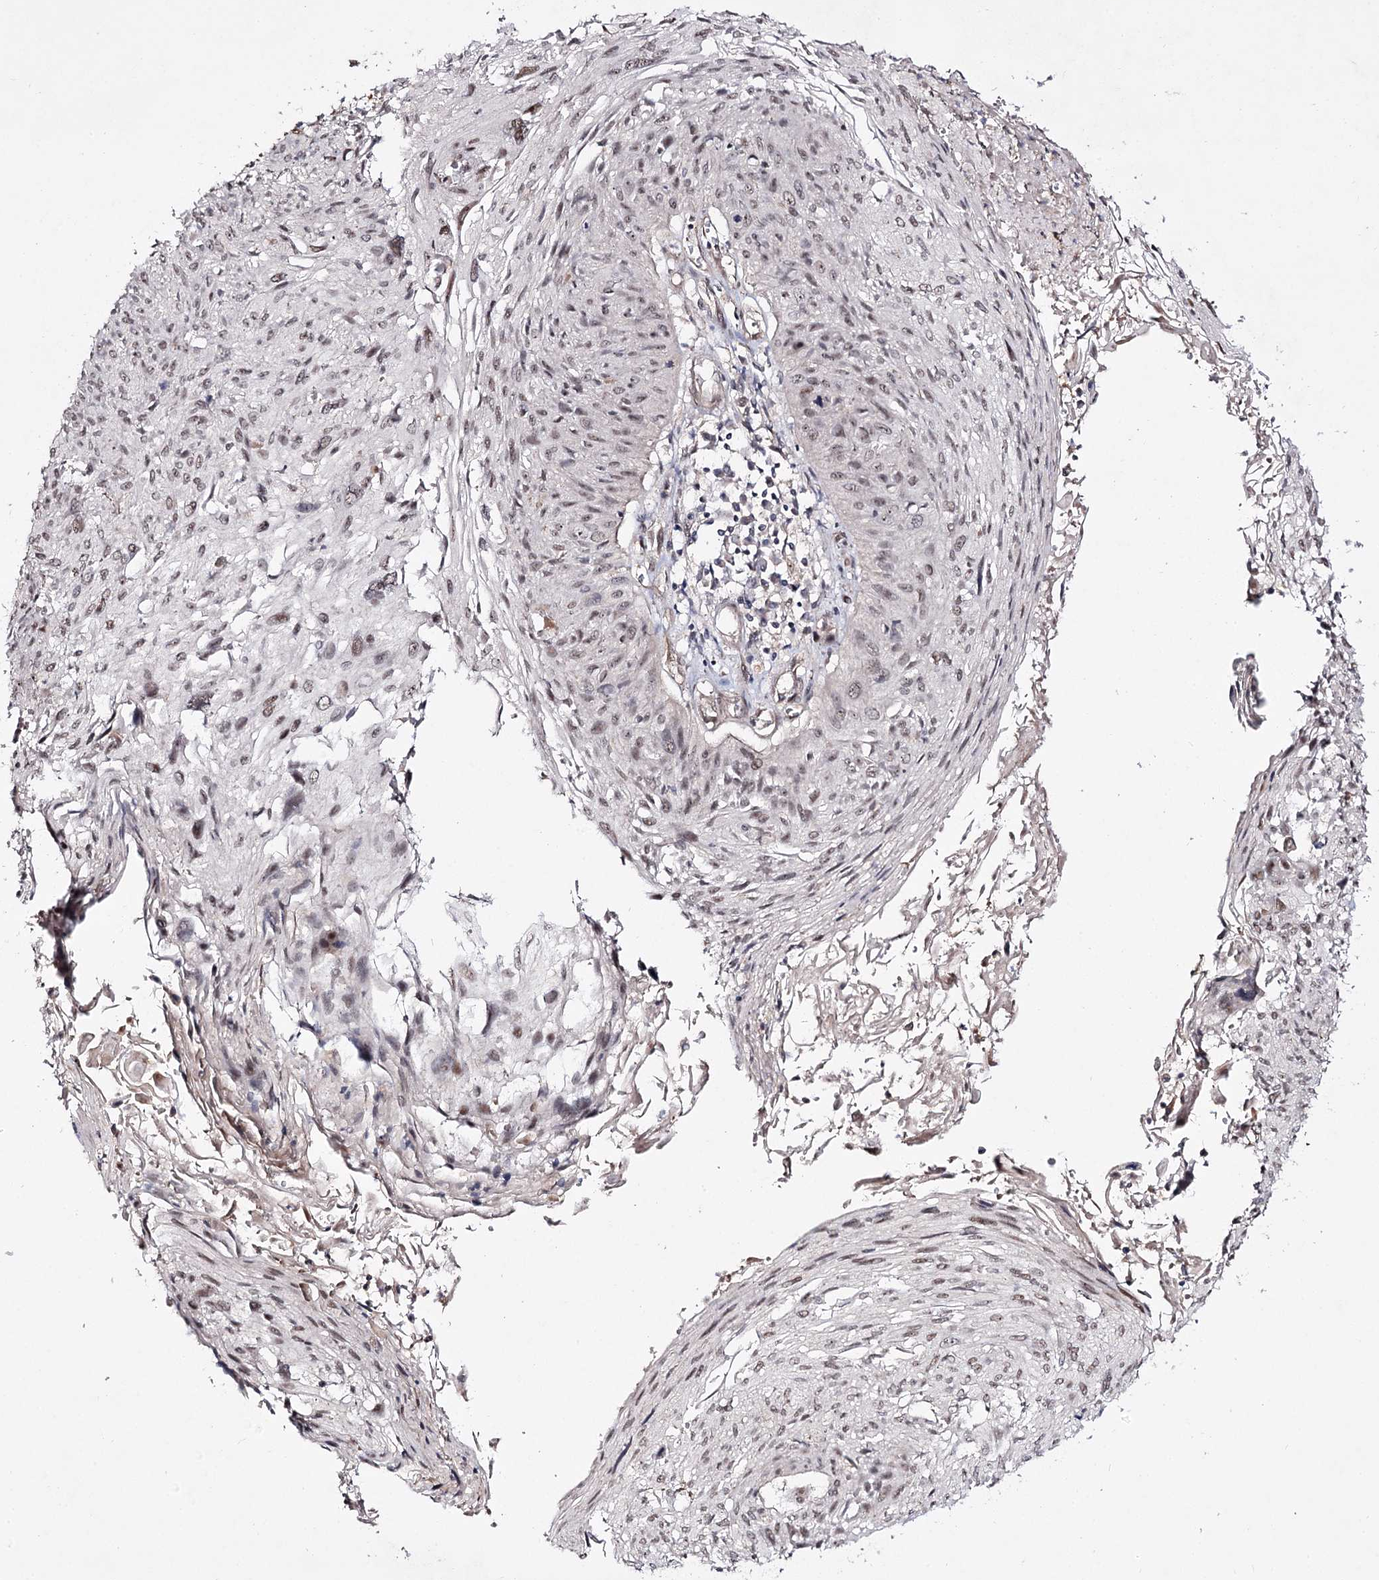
{"staining": {"intensity": "weak", "quantity": "25%-75%", "location": "nuclear"}, "tissue": "cervical cancer", "cell_type": "Tumor cells", "image_type": "cancer", "snomed": [{"axis": "morphology", "description": "Squamous cell carcinoma, NOS"}, {"axis": "topography", "description": "Cervix"}], "caption": "A high-resolution image shows immunohistochemistry staining of cervical cancer (squamous cell carcinoma), which demonstrates weak nuclear expression in about 25%-75% of tumor cells.", "gene": "RRP9", "patient": {"sex": "female", "age": 51}}